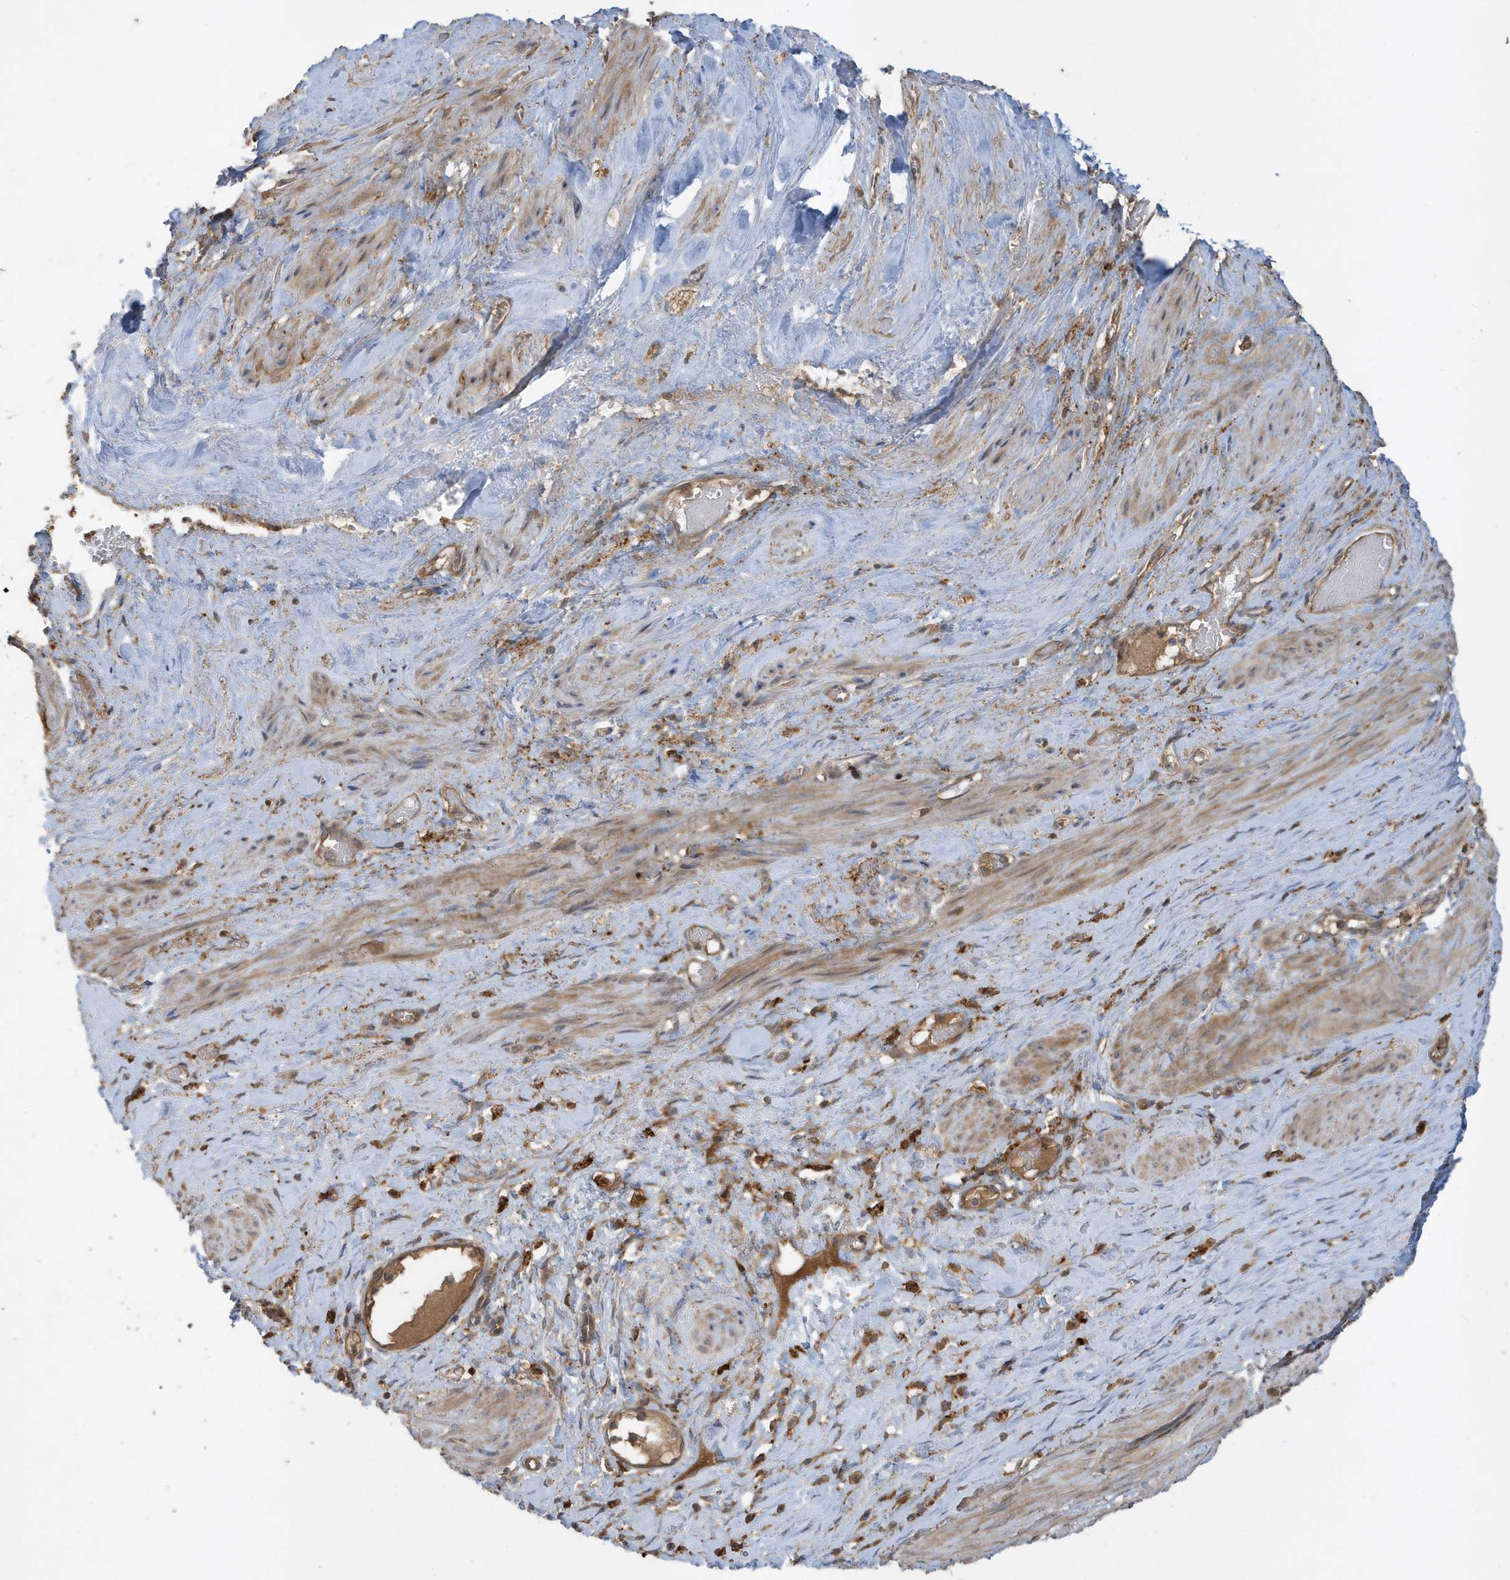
{"staining": {"intensity": "weak", "quantity": "25%-75%", "location": "cytoplasmic/membranous"}, "tissue": "smooth muscle", "cell_type": "Smooth muscle cells", "image_type": "normal", "snomed": [{"axis": "morphology", "description": "Normal tissue, NOS"}, {"axis": "topography", "description": "Endometrium"}], "caption": "Protein expression analysis of benign human smooth muscle reveals weak cytoplasmic/membranous positivity in approximately 25%-75% of smooth muscle cells. (DAB IHC, brown staining for protein, blue staining for nuclei).", "gene": "ABTB1", "patient": {"sex": "female", "age": 33}}